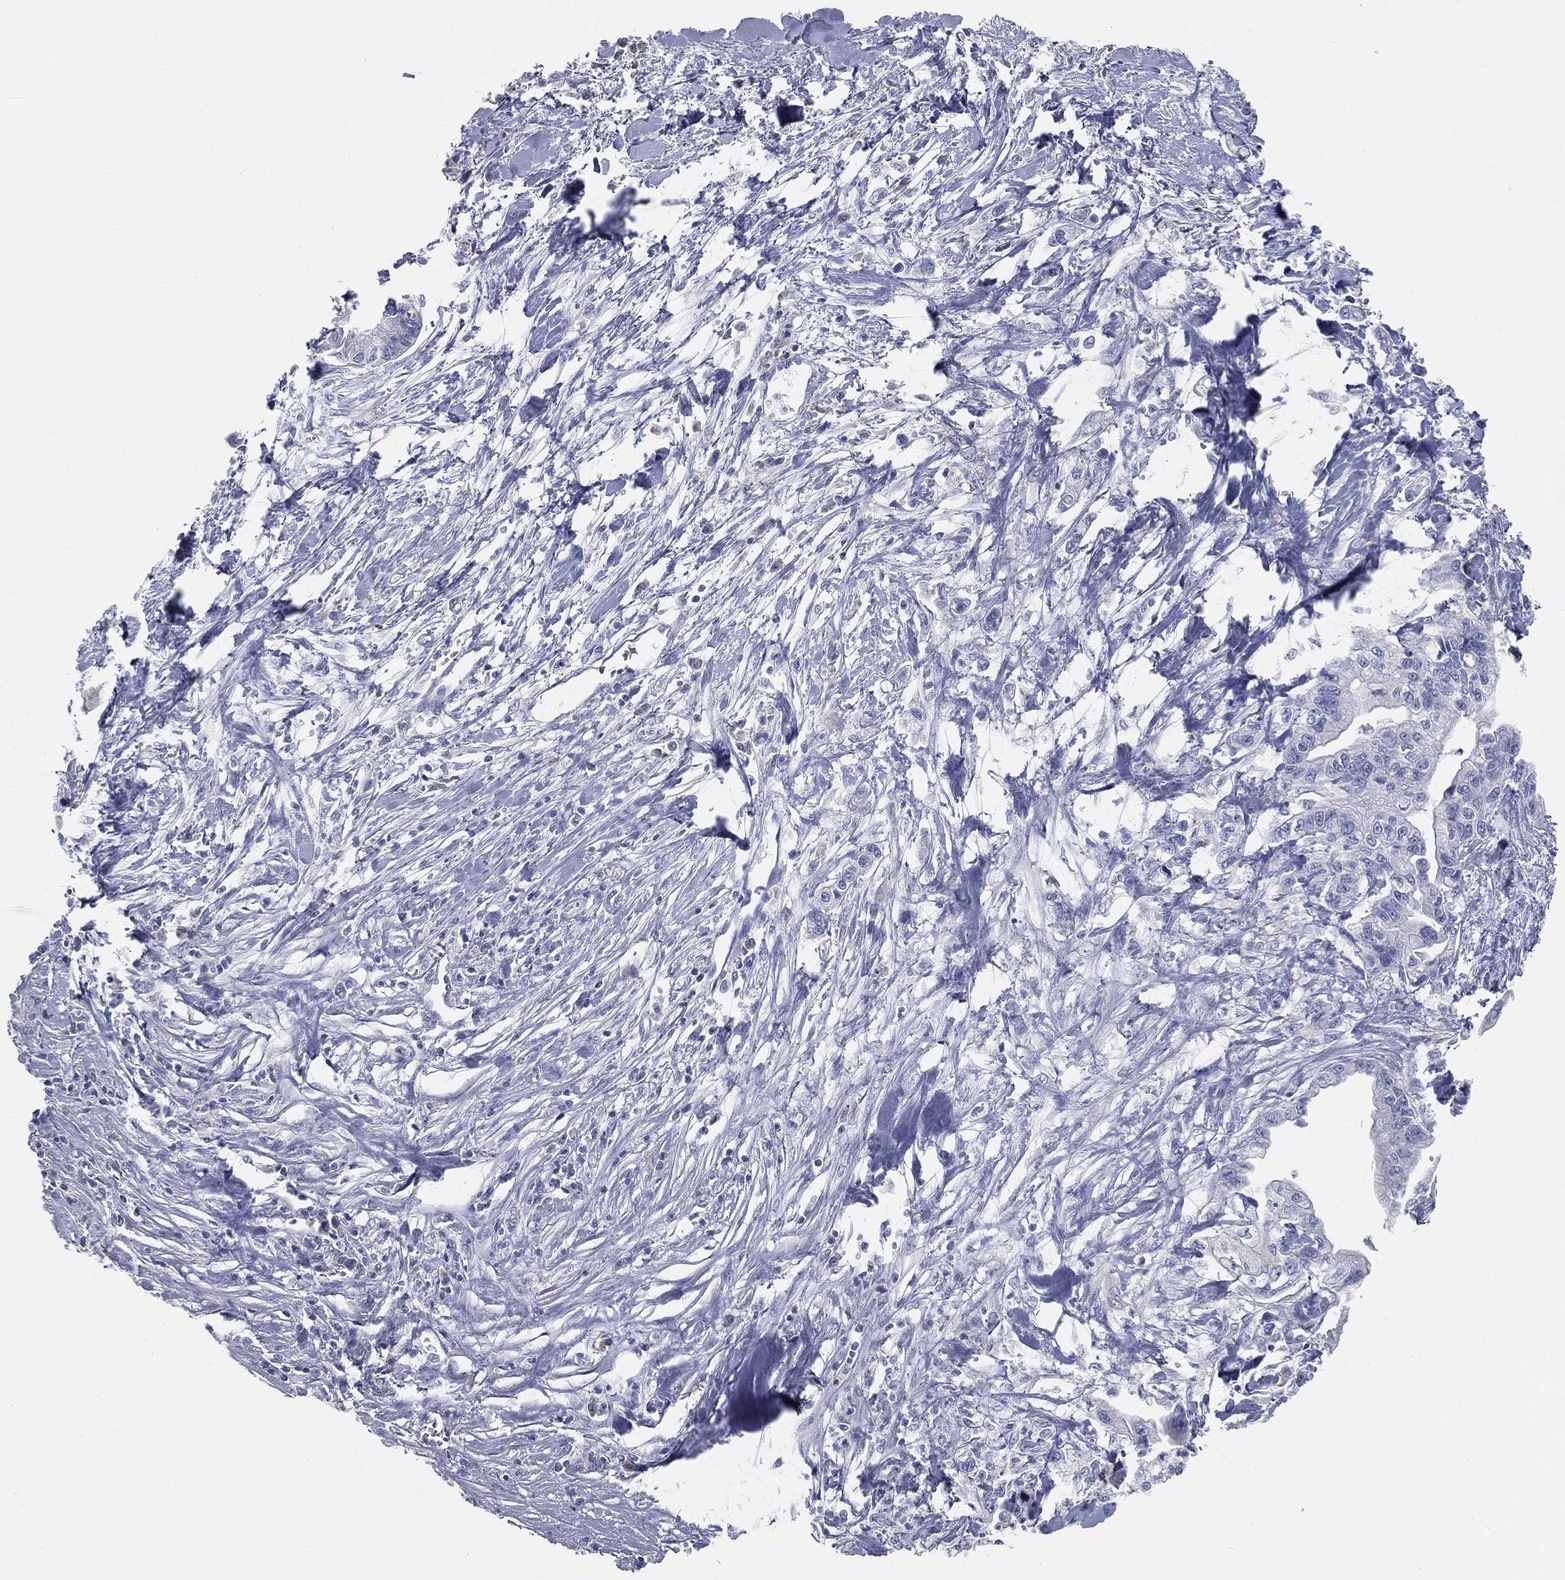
{"staining": {"intensity": "negative", "quantity": "none", "location": "none"}, "tissue": "pancreatic cancer", "cell_type": "Tumor cells", "image_type": "cancer", "snomed": [{"axis": "morphology", "description": "Adenocarcinoma, NOS"}, {"axis": "topography", "description": "Pancreas"}], "caption": "A high-resolution image shows immunohistochemistry (IHC) staining of pancreatic adenocarcinoma, which displays no significant expression in tumor cells. (Stains: DAB immunohistochemistry with hematoxylin counter stain, Microscopy: brightfield microscopy at high magnification).", "gene": "CAV3", "patient": {"sex": "male", "age": 61}}